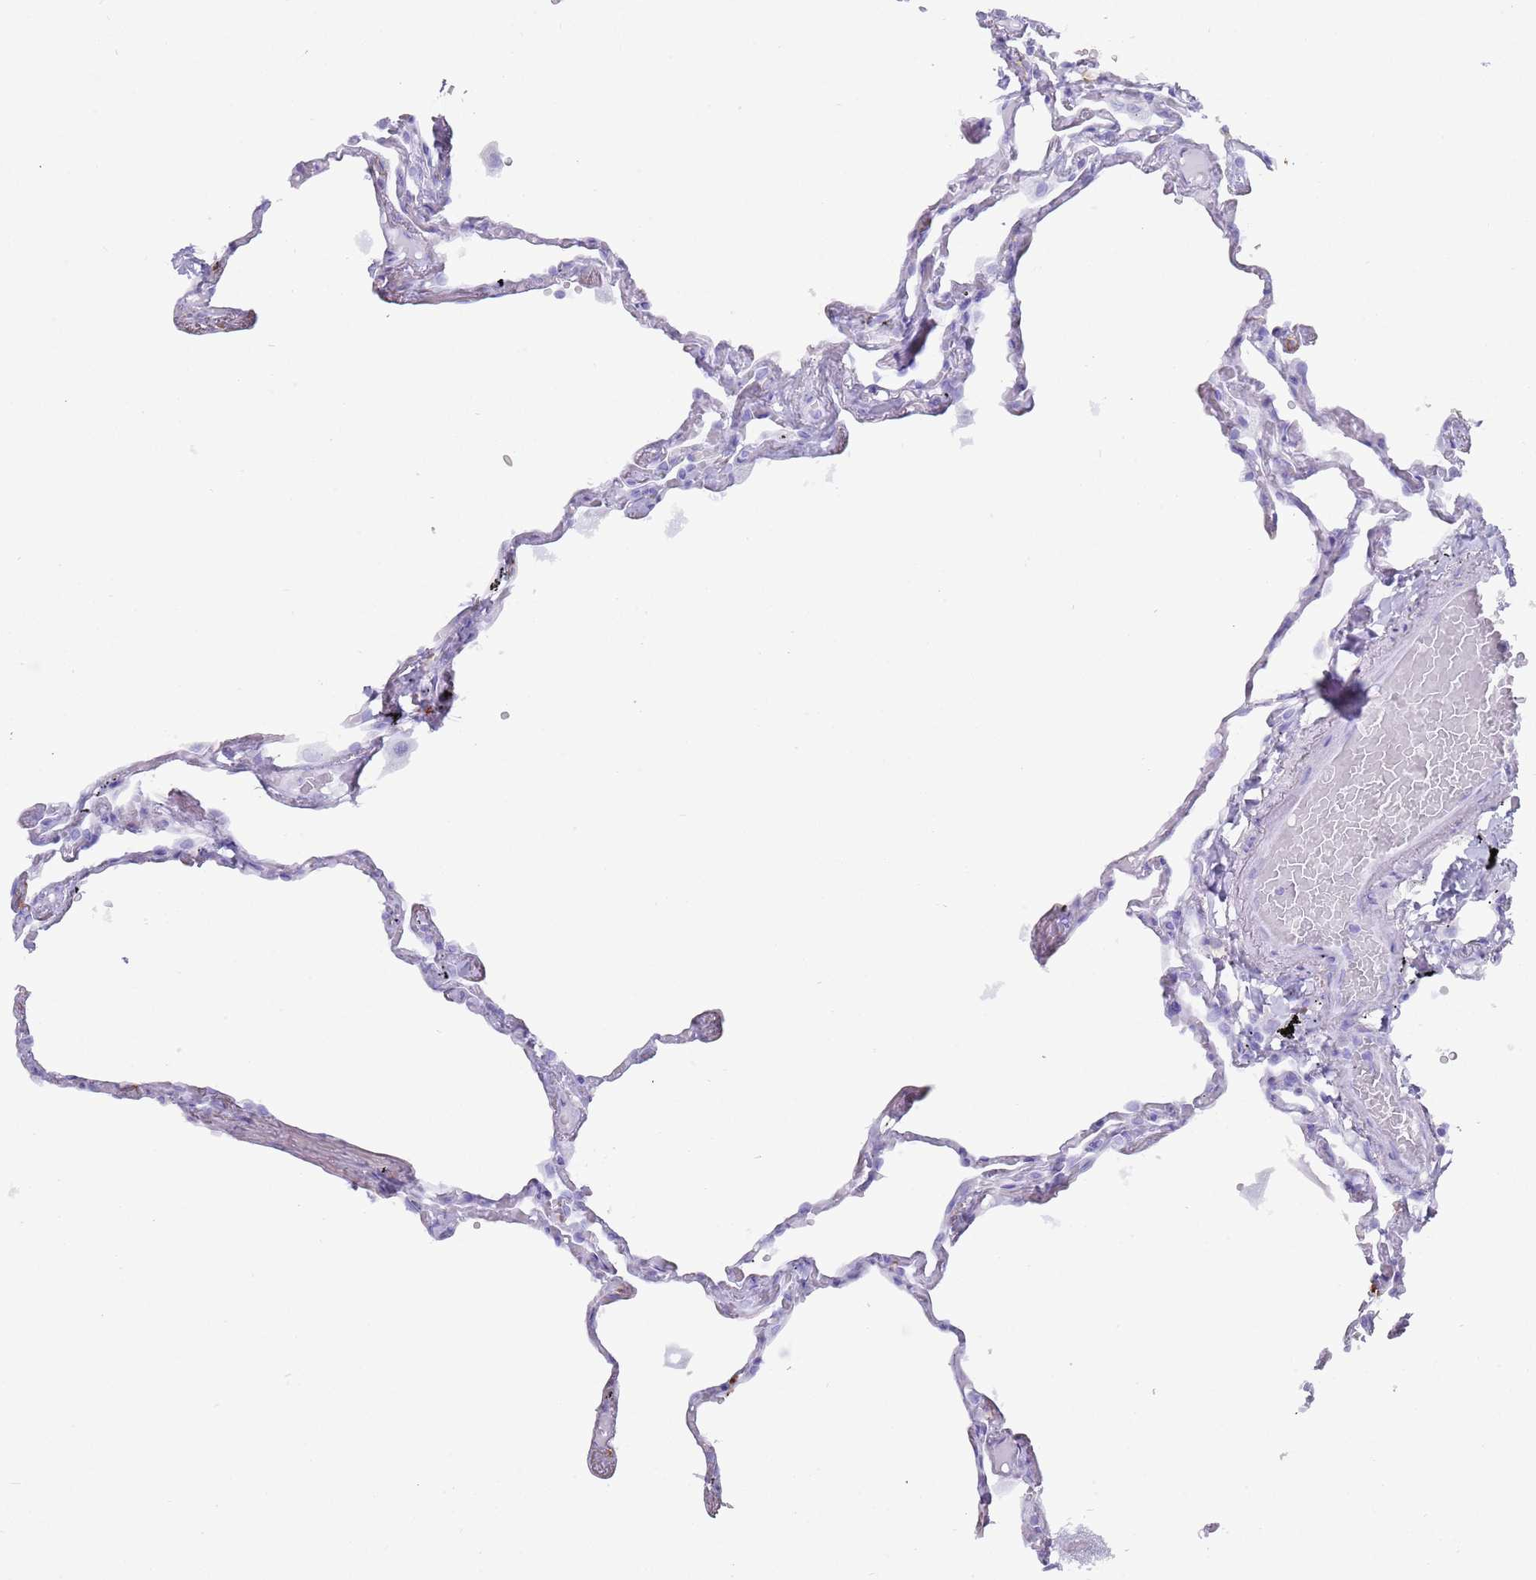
{"staining": {"intensity": "negative", "quantity": "none", "location": "none"}, "tissue": "lung", "cell_type": "Alveolar cells", "image_type": "normal", "snomed": [{"axis": "morphology", "description": "Normal tissue, NOS"}, {"axis": "topography", "description": "Lung"}], "caption": "This is a image of immunohistochemistry staining of benign lung, which shows no staining in alveolar cells. The staining is performed using DAB (3,3'-diaminobenzidine) brown chromogen with nuclei counter-stained in using hematoxylin.", "gene": "MYADML2", "patient": {"sex": "female", "age": 67}}